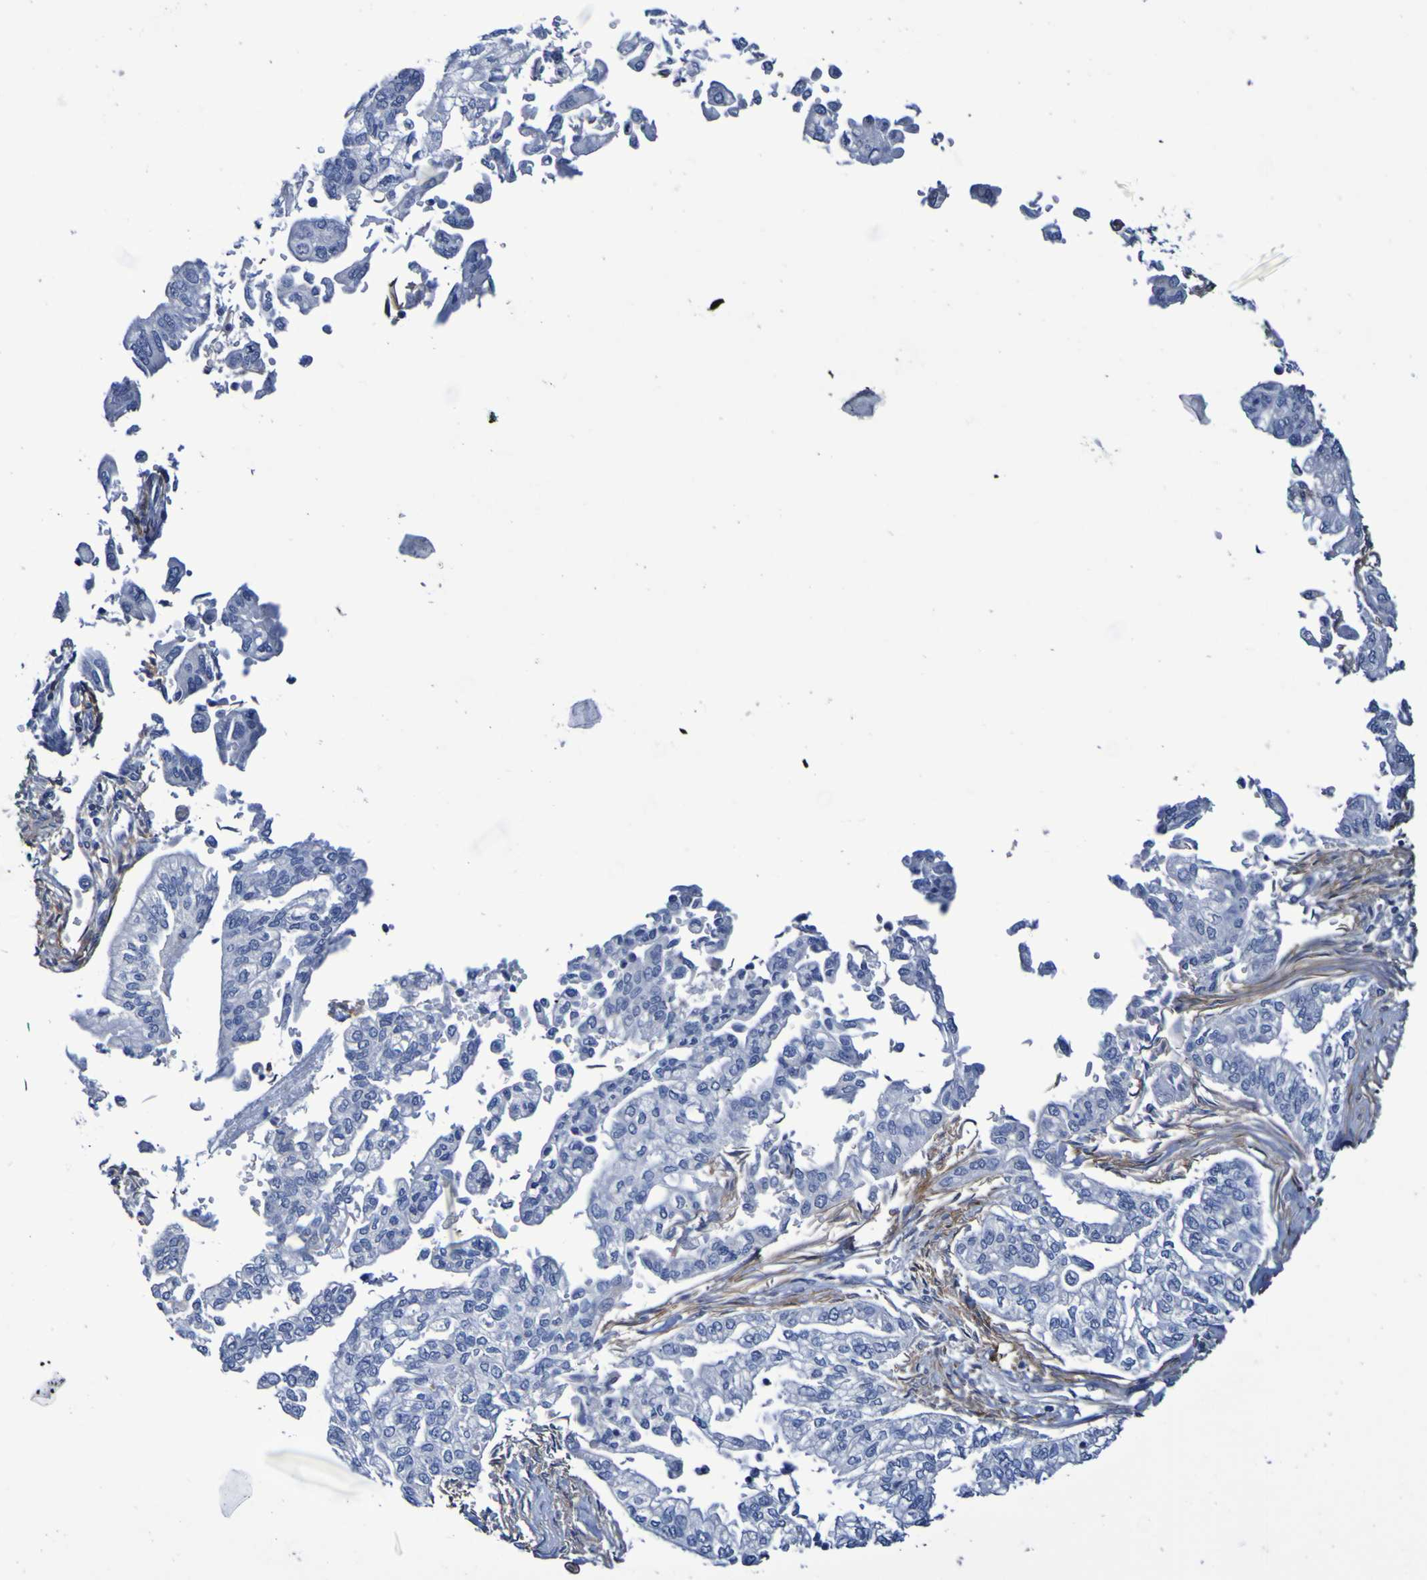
{"staining": {"intensity": "negative", "quantity": "none", "location": "none"}, "tissue": "pancreatic cancer", "cell_type": "Tumor cells", "image_type": "cancer", "snomed": [{"axis": "morphology", "description": "Normal tissue, NOS"}, {"axis": "topography", "description": "Pancreas"}], "caption": "This histopathology image is of pancreatic cancer stained with immunohistochemistry (IHC) to label a protein in brown with the nuclei are counter-stained blue. There is no expression in tumor cells.", "gene": "SGCB", "patient": {"sex": "male", "age": 42}}